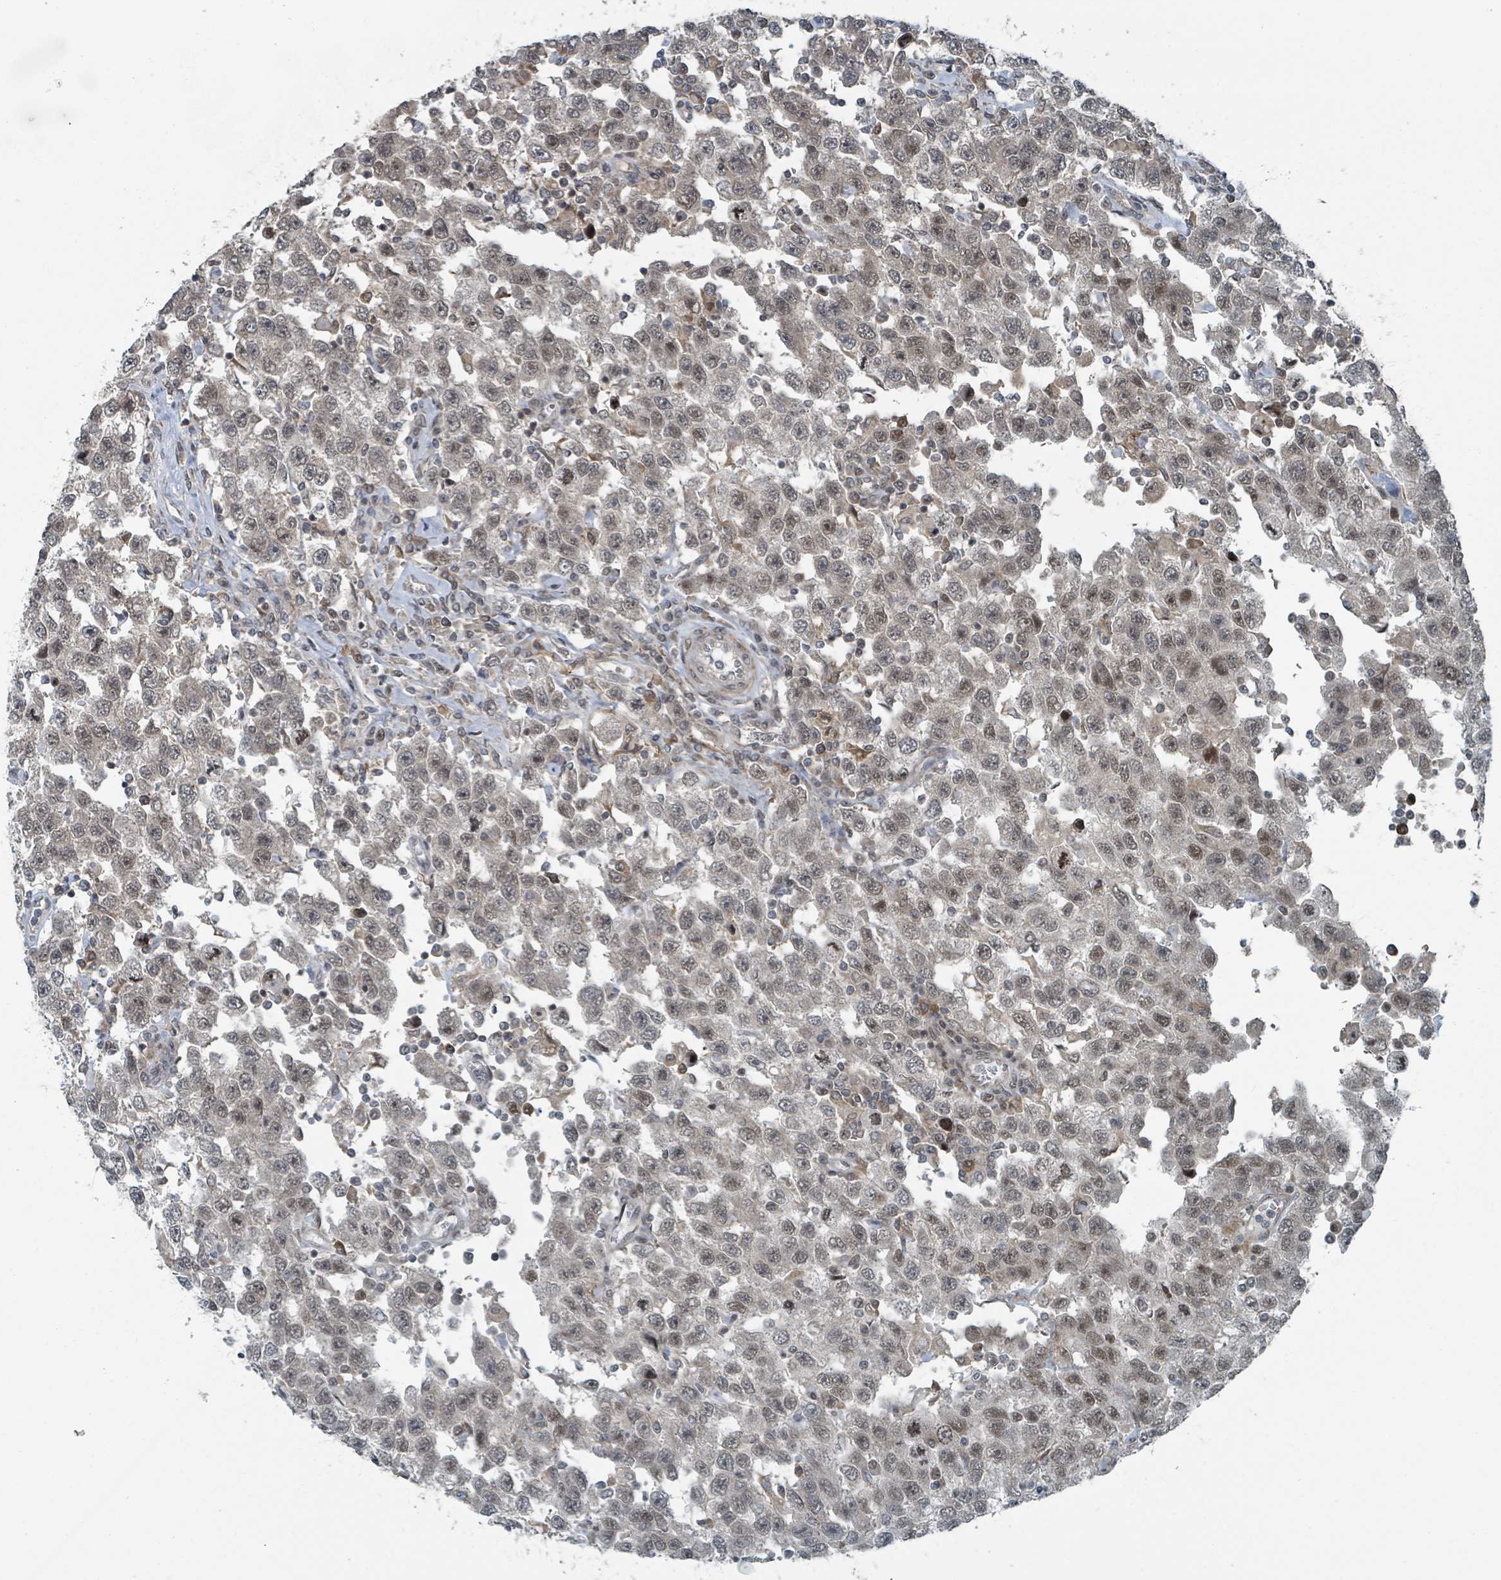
{"staining": {"intensity": "weak", "quantity": "25%-75%", "location": "nuclear"}, "tissue": "testis cancer", "cell_type": "Tumor cells", "image_type": "cancer", "snomed": [{"axis": "morphology", "description": "Seminoma, NOS"}, {"axis": "topography", "description": "Testis"}], "caption": "A photomicrograph showing weak nuclear expression in approximately 25%-75% of tumor cells in testis cancer, as visualized by brown immunohistochemical staining.", "gene": "PHIP", "patient": {"sex": "male", "age": 41}}